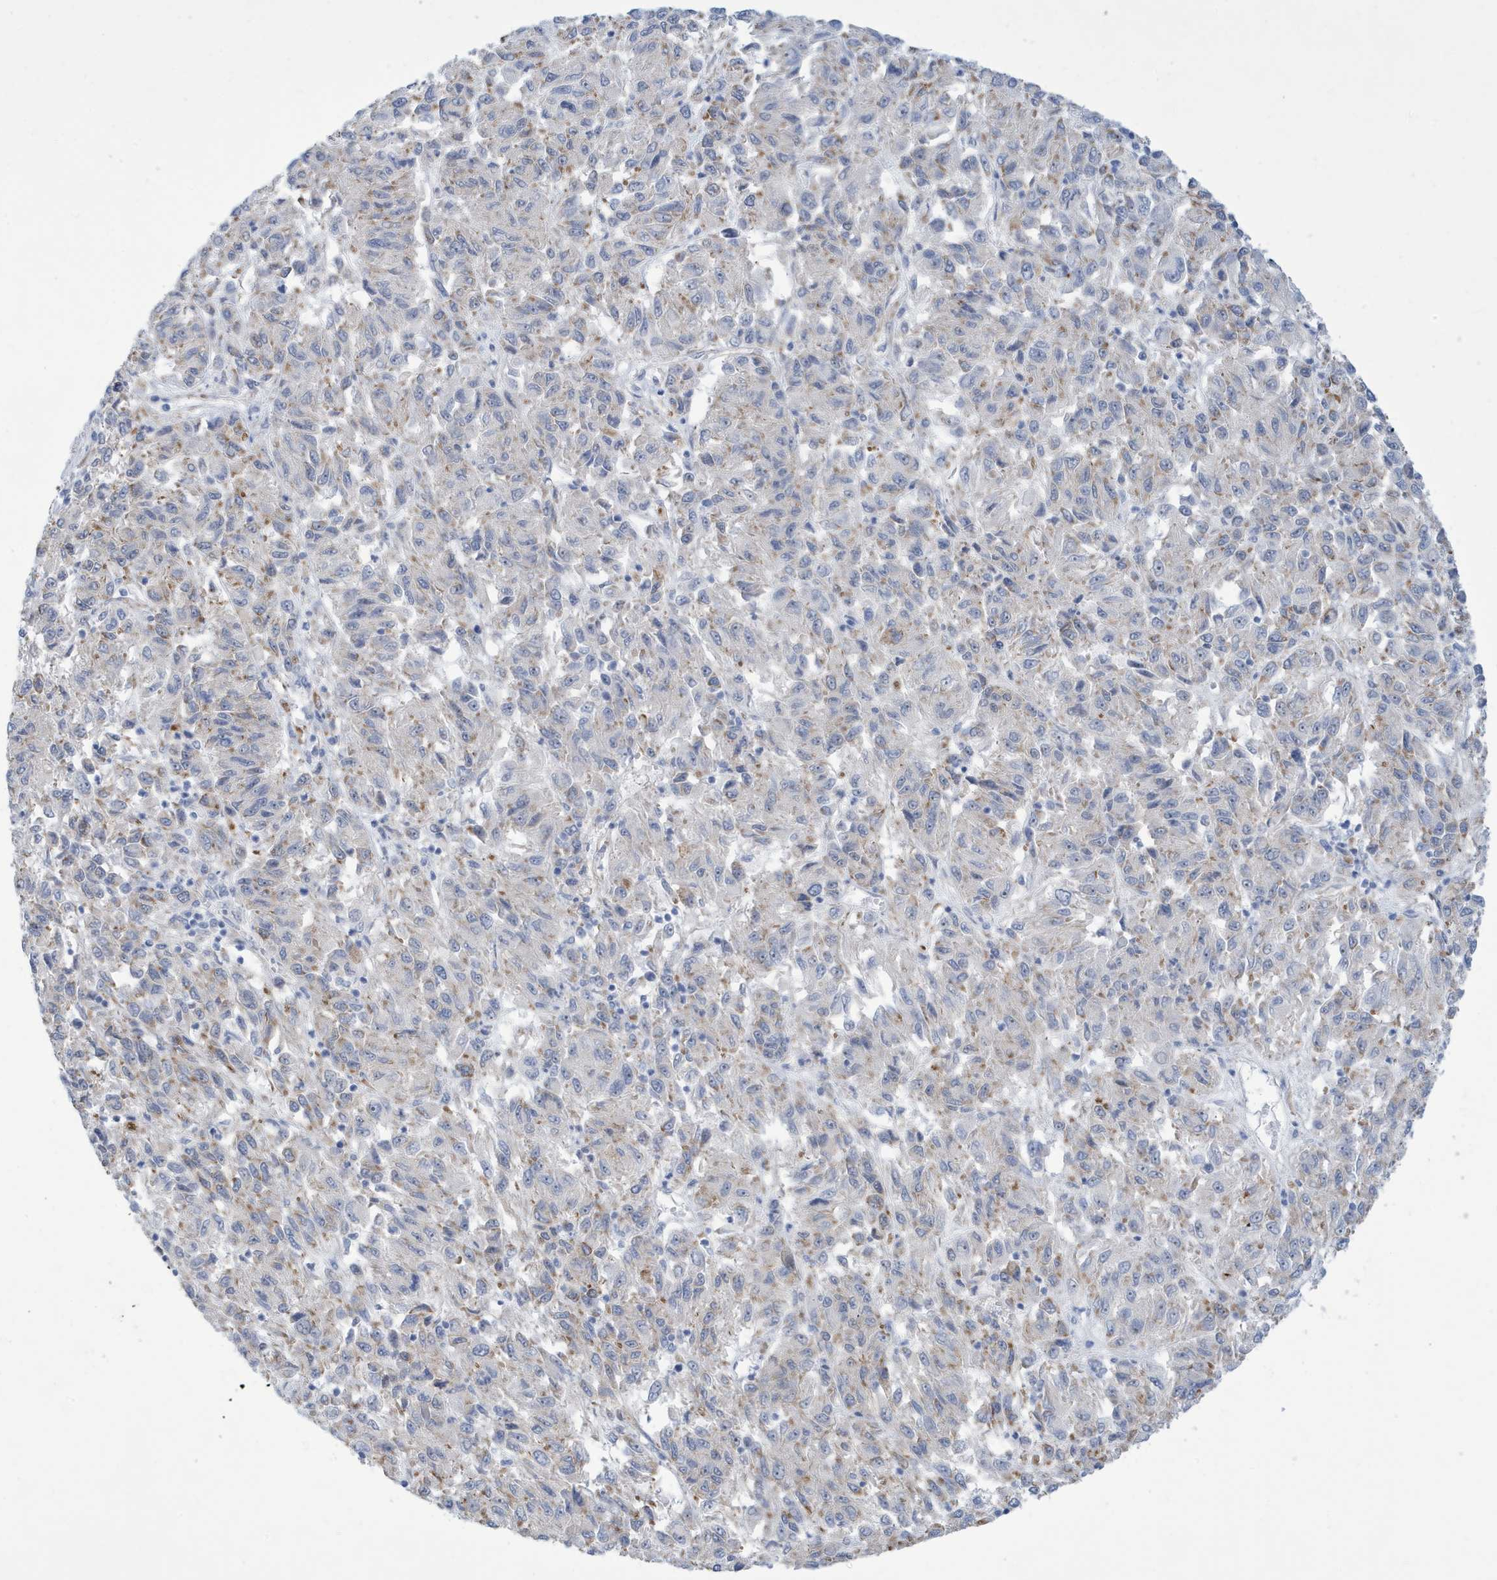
{"staining": {"intensity": "weak", "quantity": "<25%", "location": "cytoplasmic/membranous"}, "tissue": "melanoma", "cell_type": "Tumor cells", "image_type": "cancer", "snomed": [{"axis": "morphology", "description": "Malignant melanoma, Metastatic site"}, {"axis": "topography", "description": "Lung"}], "caption": "A micrograph of human malignant melanoma (metastatic site) is negative for staining in tumor cells.", "gene": "SEMA3F", "patient": {"sex": "male", "age": 64}}